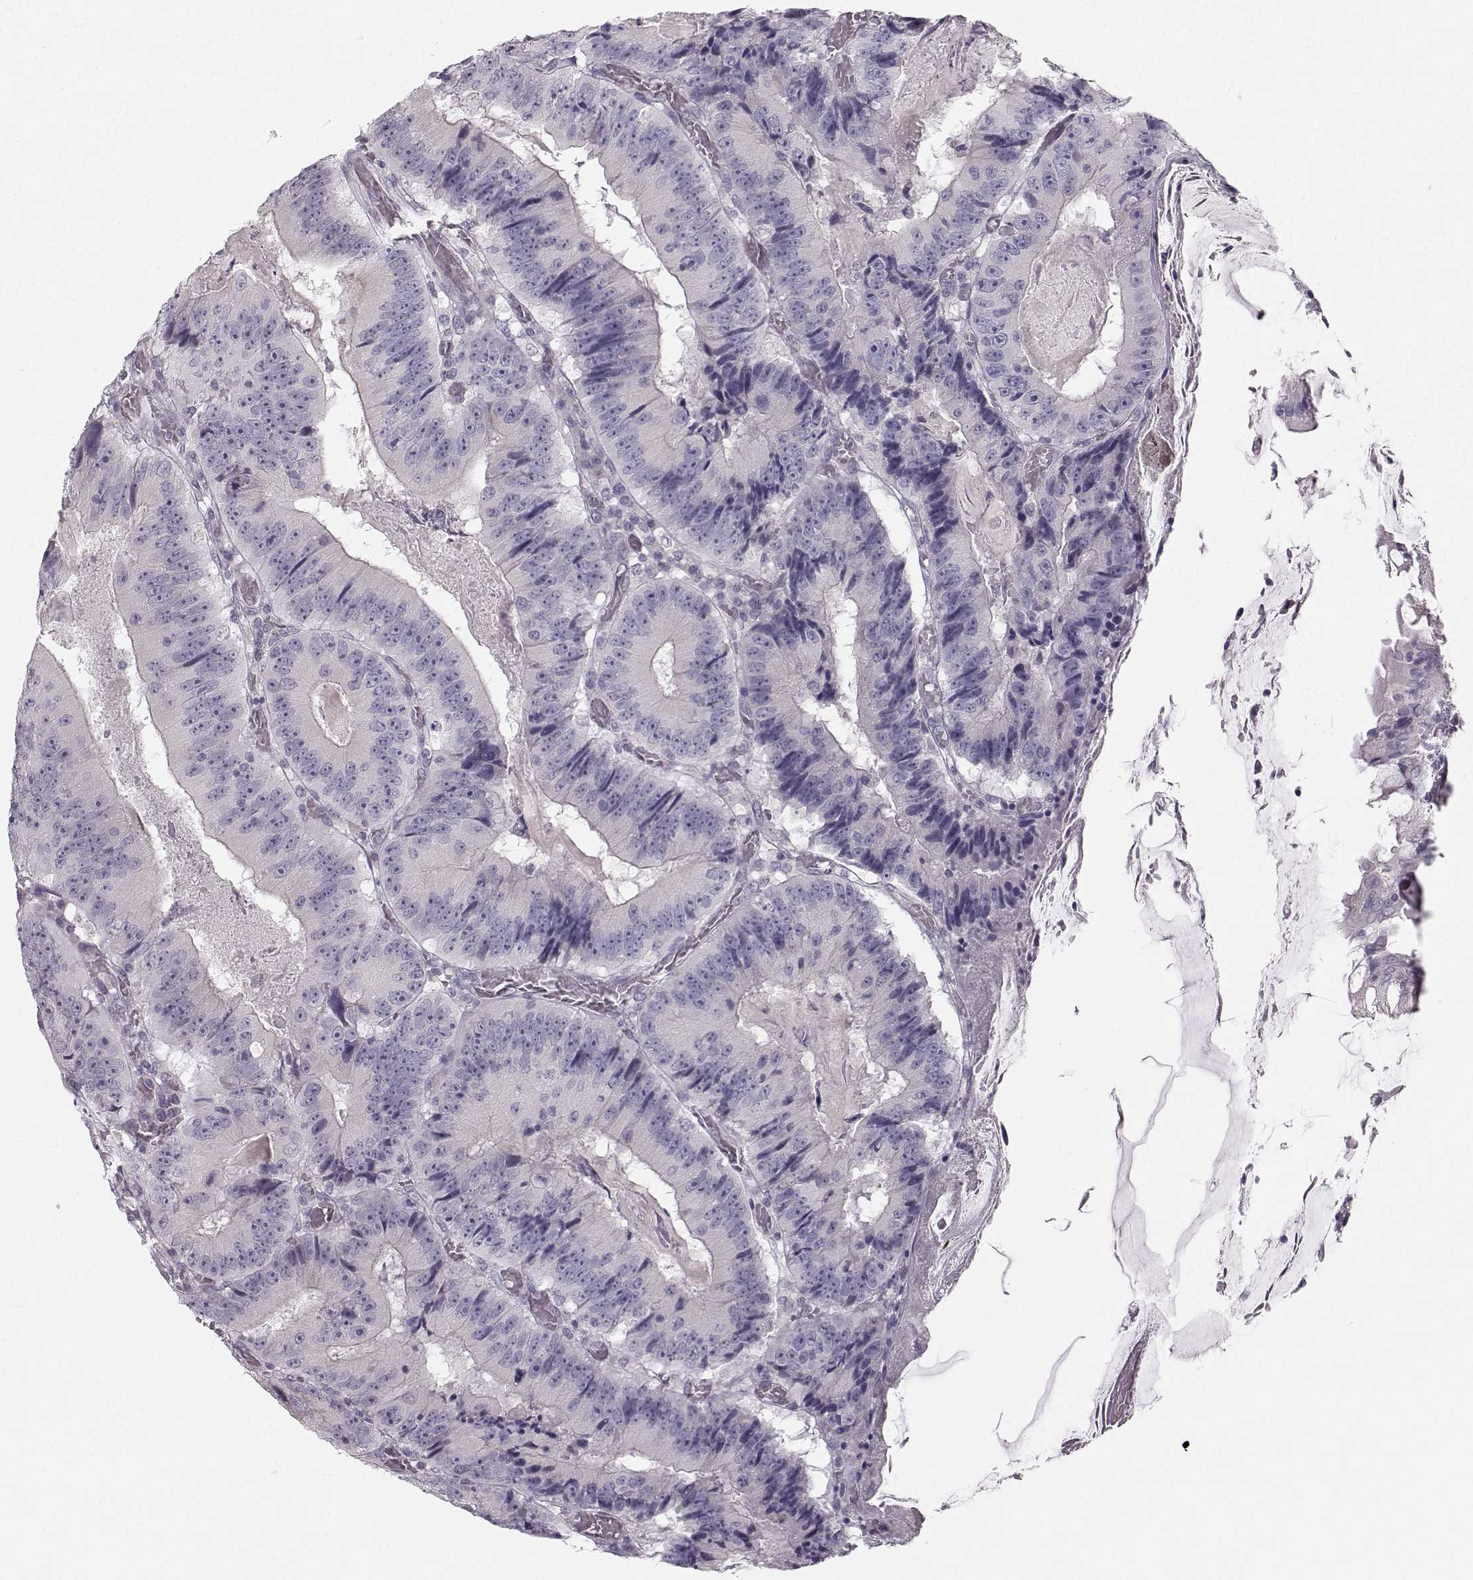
{"staining": {"intensity": "negative", "quantity": "none", "location": "none"}, "tissue": "colorectal cancer", "cell_type": "Tumor cells", "image_type": "cancer", "snomed": [{"axis": "morphology", "description": "Adenocarcinoma, NOS"}, {"axis": "topography", "description": "Colon"}], "caption": "Immunohistochemistry image of human colorectal adenocarcinoma stained for a protein (brown), which exhibits no positivity in tumor cells. Nuclei are stained in blue.", "gene": "OIP5", "patient": {"sex": "female", "age": 86}}